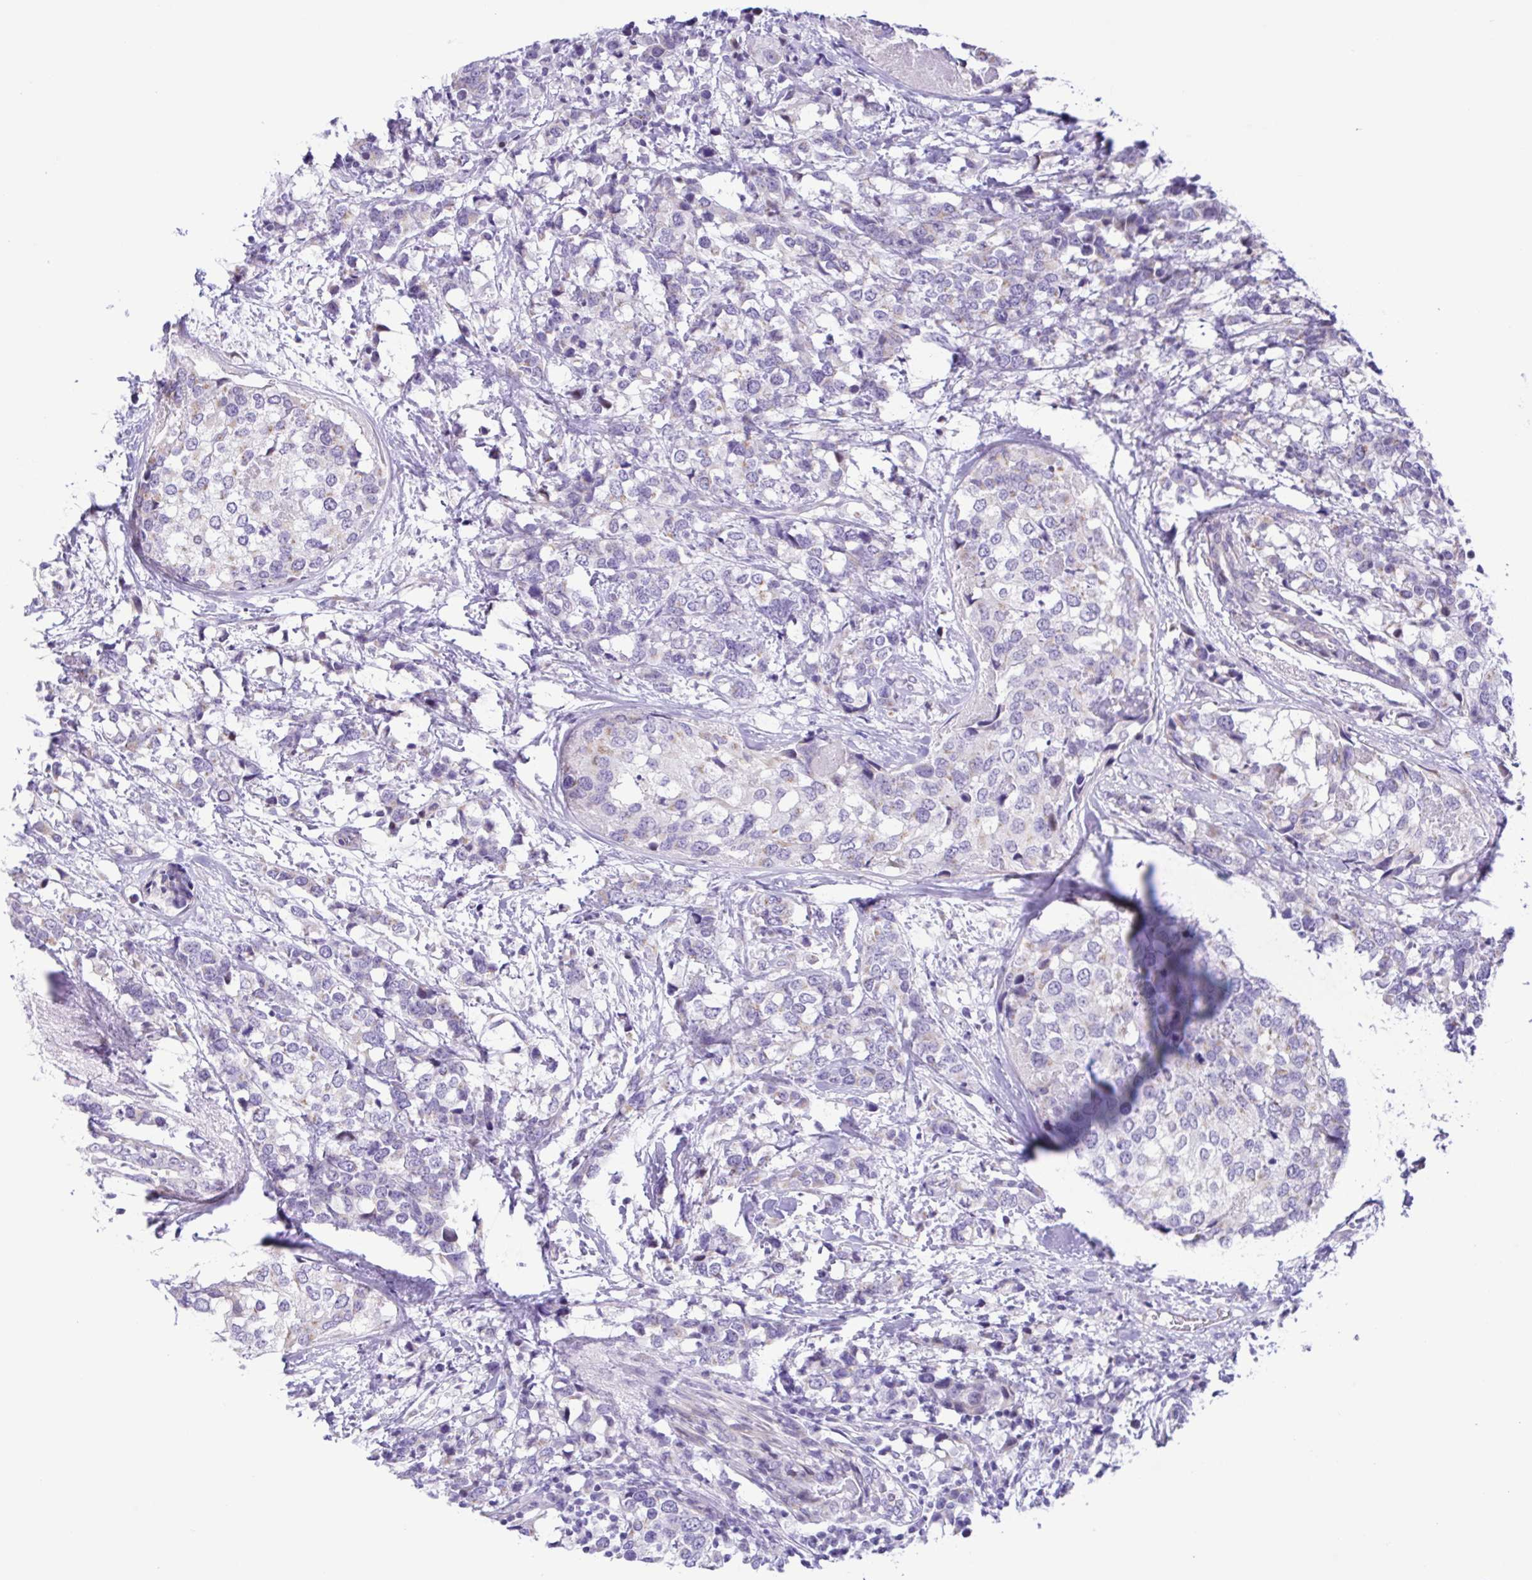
{"staining": {"intensity": "negative", "quantity": "none", "location": "none"}, "tissue": "breast cancer", "cell_type": "Tumor cells", "image_type": "cancer", "snomed": [{"axis": "morphology", "description": "Lobular carcinoma"}, {"axis": "topography", "description": "Breast"}], "caption": "DAB immunohistochemical staining of human breast cancer reveals no significant positivity in tumor cells. Nuclei are stained in blue.", "gene": "TGM3", "patient": {"sex": "female", "age": 59}}